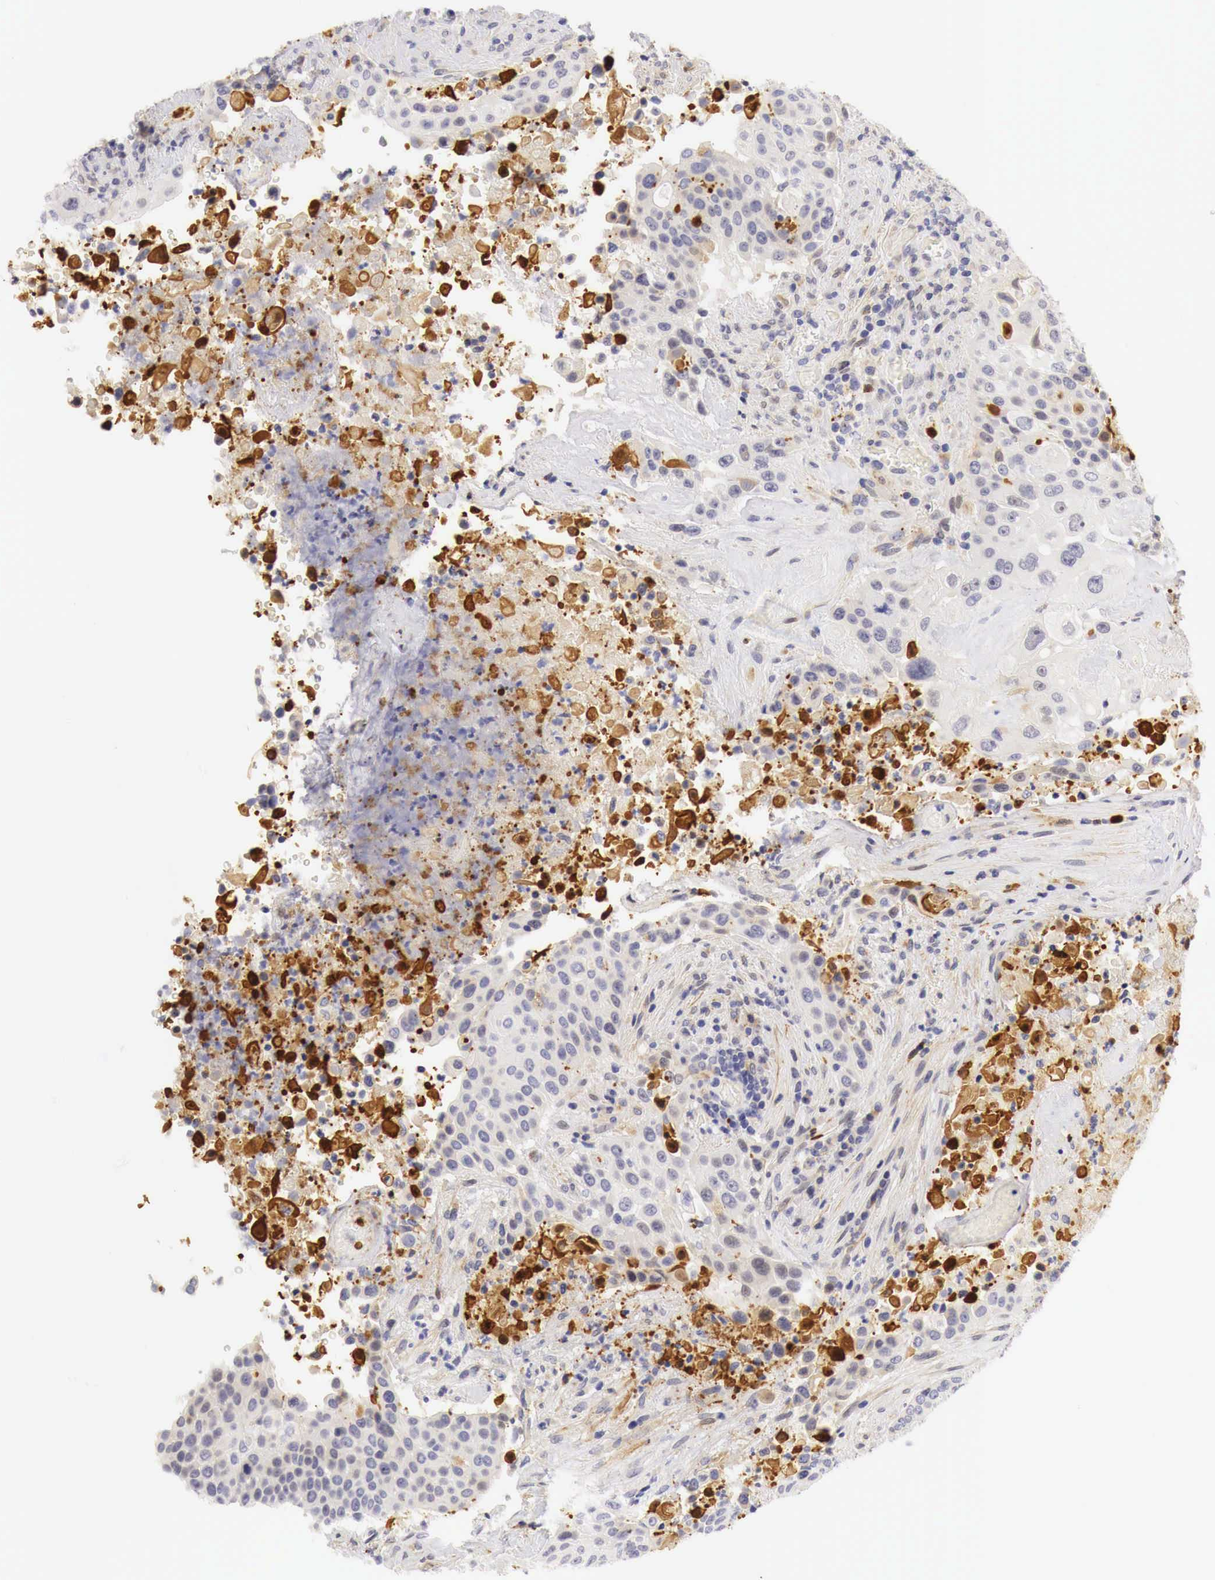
{"staining": {"intensity": "negative", "quantity": "none", "location": "none"}, "tissue": "urothelial cancer", "cell_type": "Tumor cells", "image_type": "cancer", "snomed": [{"axis": "morphology", "description": "Urothelial carcinoma, High grade"}, {"axis": "topography", "description": "Urinary bladder"}], "caption": "The photomicrograph demonstrates no significant expression in tumor cells of high-grade urothelial carcinoma.", "gene": "CASP3", "patient": {"sex": "male", "age": 74}}